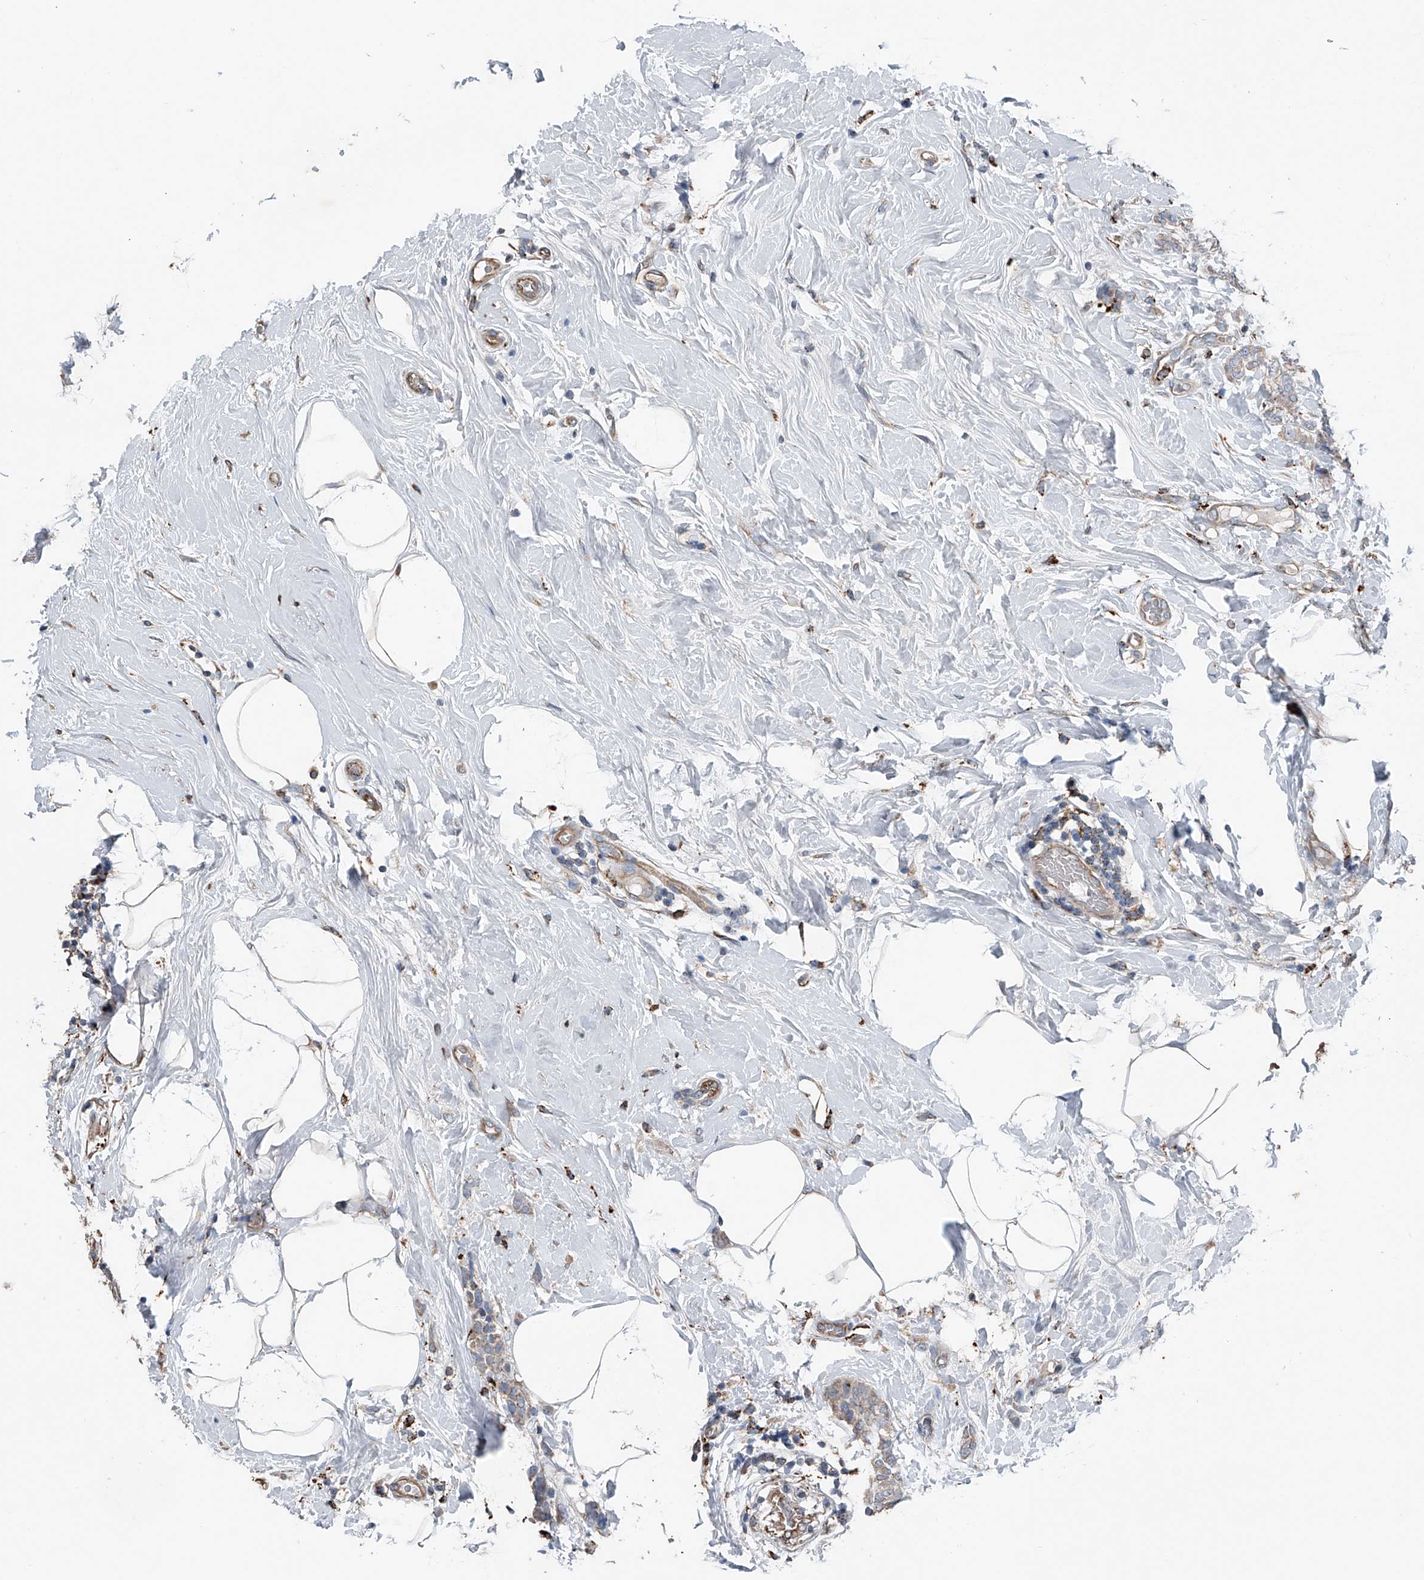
{"staining": {"intensity": "weak", "quantity": "25%-75%", "location": "cytoplasmic/membranous"}, "tissue": "breast cancer", "cell_type": "Tumor cells", "image_type": "cancer", "snomed": [{"axis": "morphology", "description": "Lobular carcinoma, in situ"}, {"axis": "morphology", "description": "Lobular carcinoma"}, {"axis": "topography", "description": "Breast"}], "caption": "Immunohistochemistry (IHC) histopathology image of neoplastic tissue: human breast cancer stained using IHC demonstrates low levels of weak protein expression localized specifically in the cytoplasmic/membranous of tumor cells, appearing as a cytoplasmic/membranous brown color.", "gene": "ZNF772", "patient": {"sex": "female", "age": 41}}